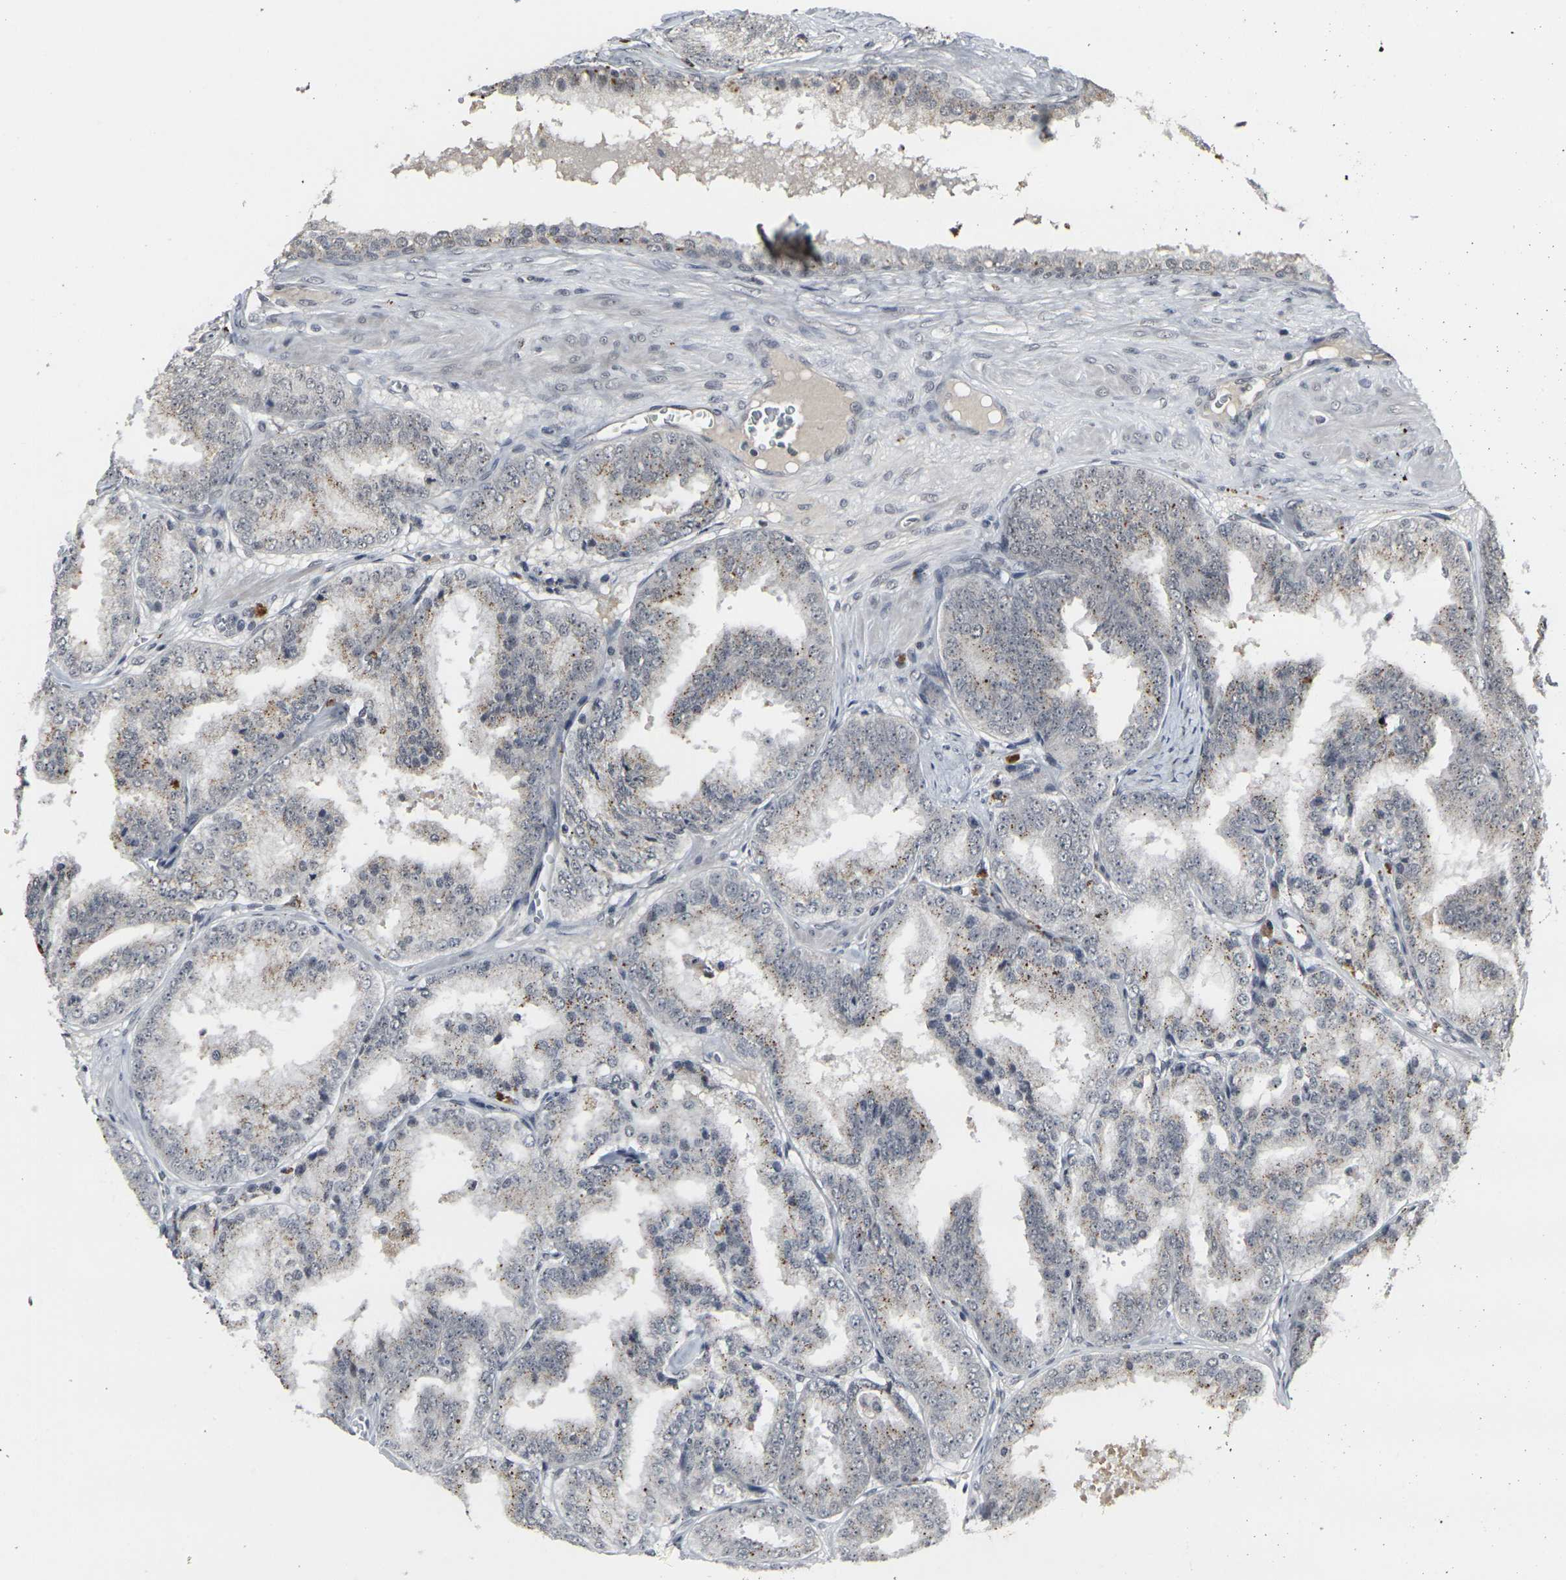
{"staining": {"intensity": "negative", "quantity": "none", "location": "none"}, "tissue": "prostate cancer", "cell_type": "Tumor cells", "image_type": "cancer", "snomed": [{"axis": "morphology", "description": "Adenocarcinoma, High grade"}, {"axis": "topography", "description": "Prostate"}], "caption": "The histopathology image displays no significant staining in tumor cells of prostate cancer (high-grade adenocarcinoma).", "gene": "GPR19", "patient": {"sex": "male", "age": 61}}